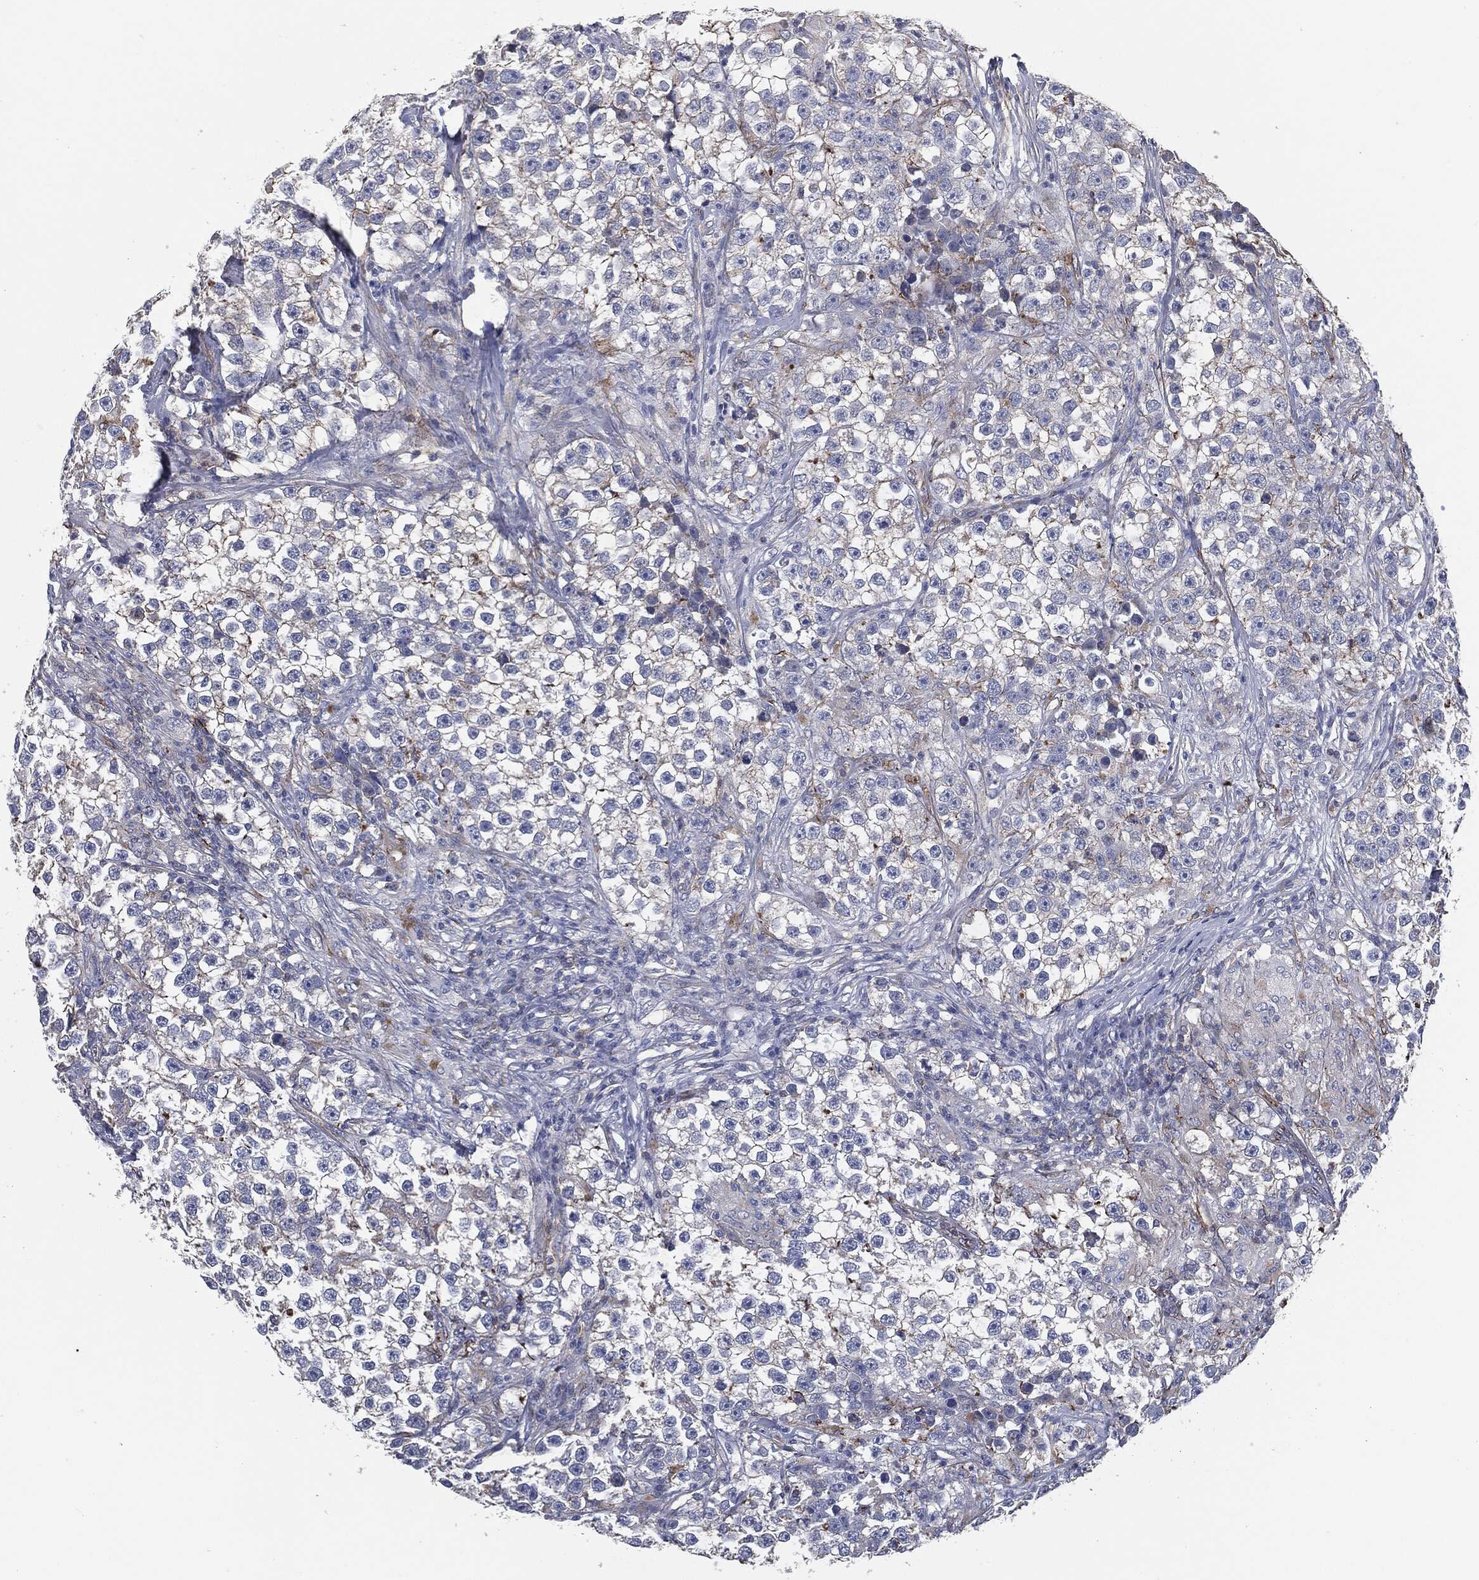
{"staining": {"intensity": "negative", "quantity": "none", "location": "none"}, "tissue": "testis cancer", "cell_type": "Tumor cells", "image_type": "cancer", "snomed": [{"axis": "morphology", "description": "Seminoma, NOS"}, {"axis": "topography", "description": "Testis"}], "caption": "A photomicrograph of seminoma (testis) stained for a protein reveals no brown staining in tumor cells.", "gene": "SVIL", "patient": {"sex": "male", "age": 46}}